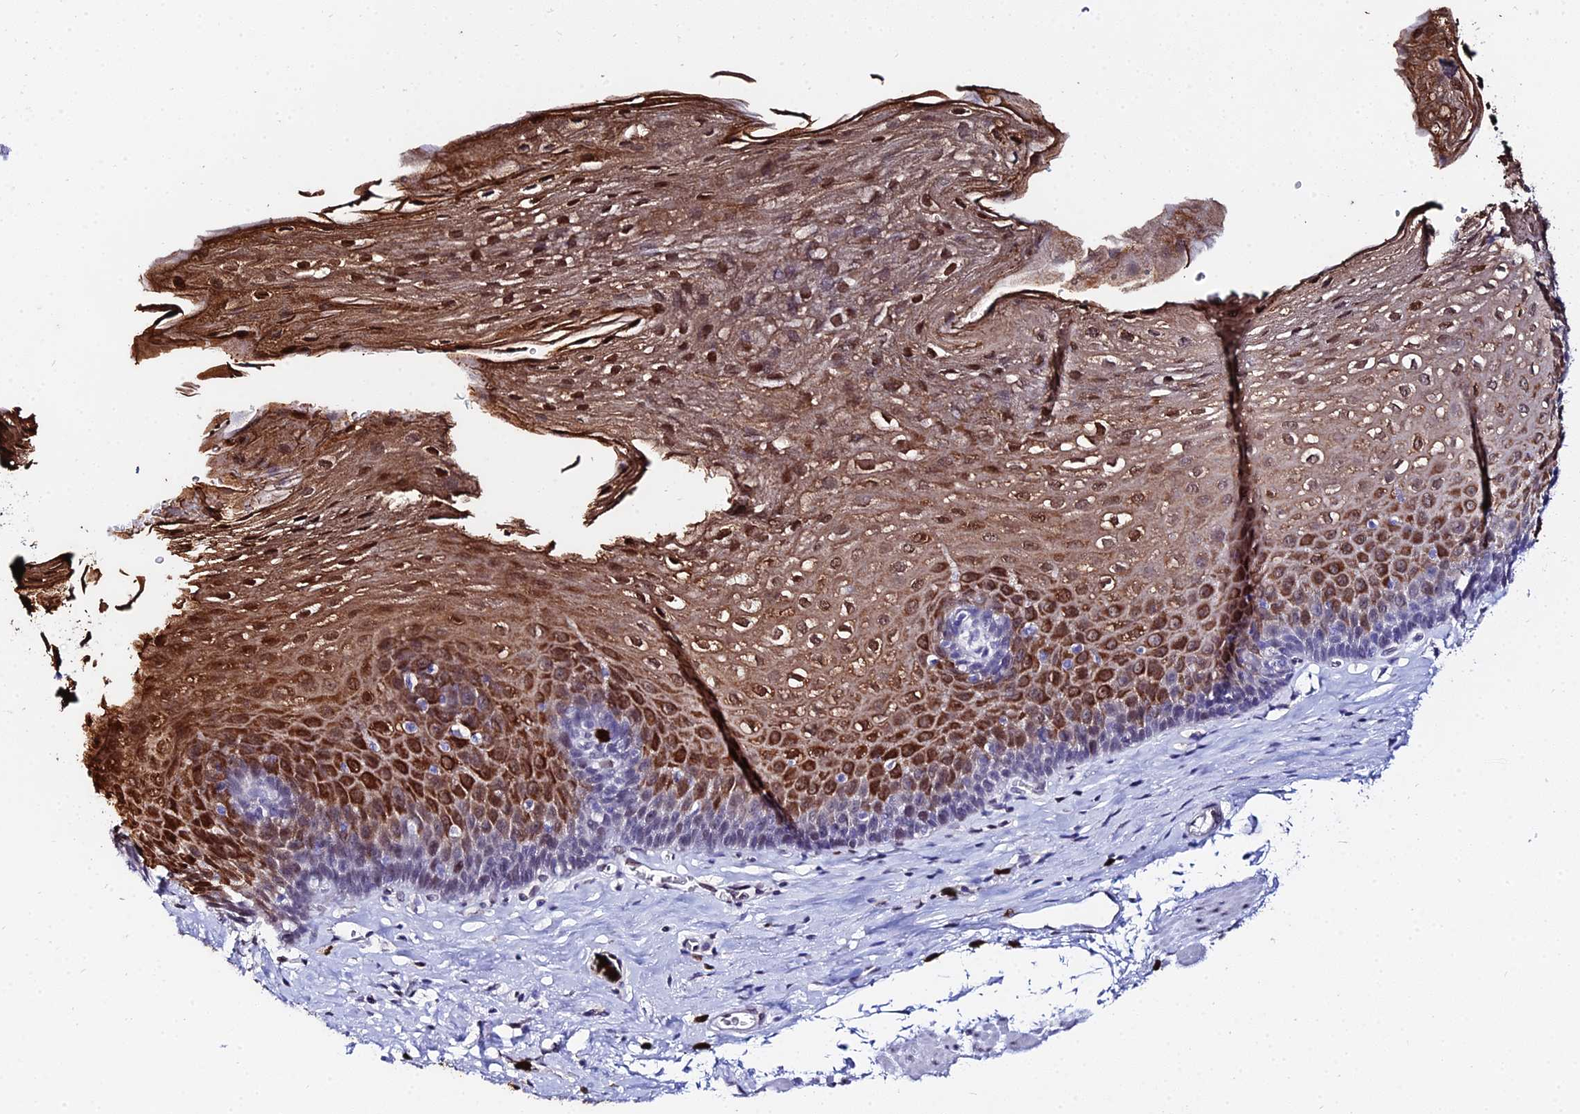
{"staining": {"intensity": "strong", "quantity": "<25%", "location": "cytoplasmic/membranous,nuclear"}, "tissue": "esophagus", "cell_type": "Squamous epithelial cells", "image_type": "normal", "snomed": [{"axis": "morphology", "description": "Normal tissue, NOS"}, {"axis": "topography", "description": "Esophagus"}], "caption": "A high-resolution histopathology image shows IHC staining of unremarkable esophagus, which demonstrates strong cytoplasmic/membranous,nuclear staining in approximately <25% of squamous epithelial cells.", "gene": "MCM10", "patient": {"sex": "female", "age": 66}}